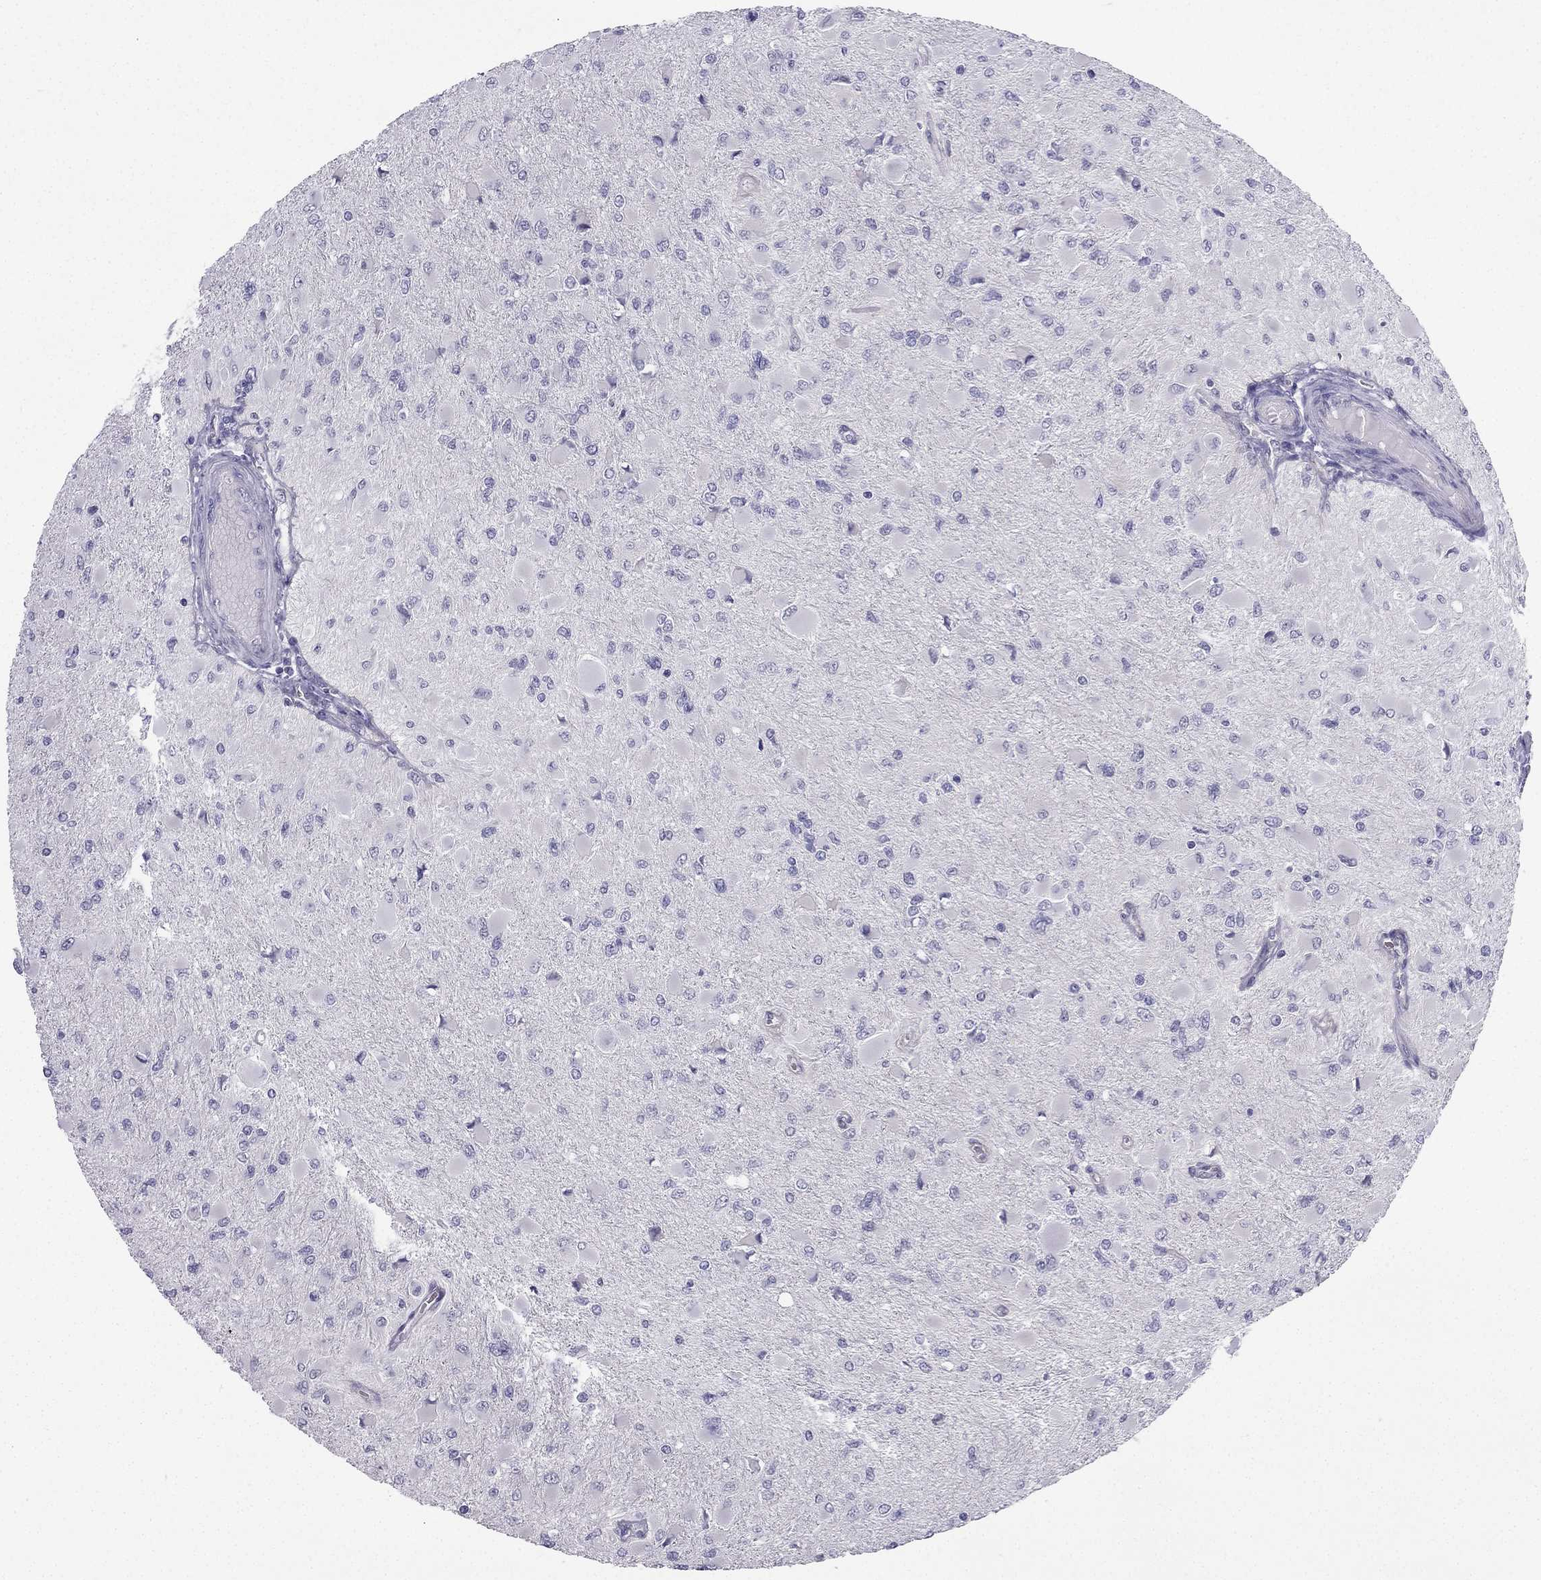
{"staining": {"intensity": "negative", "quantity": "none", "location": "none"}, "tissue": "glioma", "cell_type": "Tumor cells", "image_type": "cancer", "snomed": [{"axis": "morphology", "description": "Glioma, malignant, High grade"}, {"axis": "topography", "description": "Cerebral cortex"}], "caption": "This is an immunohistochemistry (IHC) photomicrograph of high-grade glioma (malignant). There is no staining in tumor cells.", "gene": "CFAP53", "patient": {"sex": "female", "age": 36}}